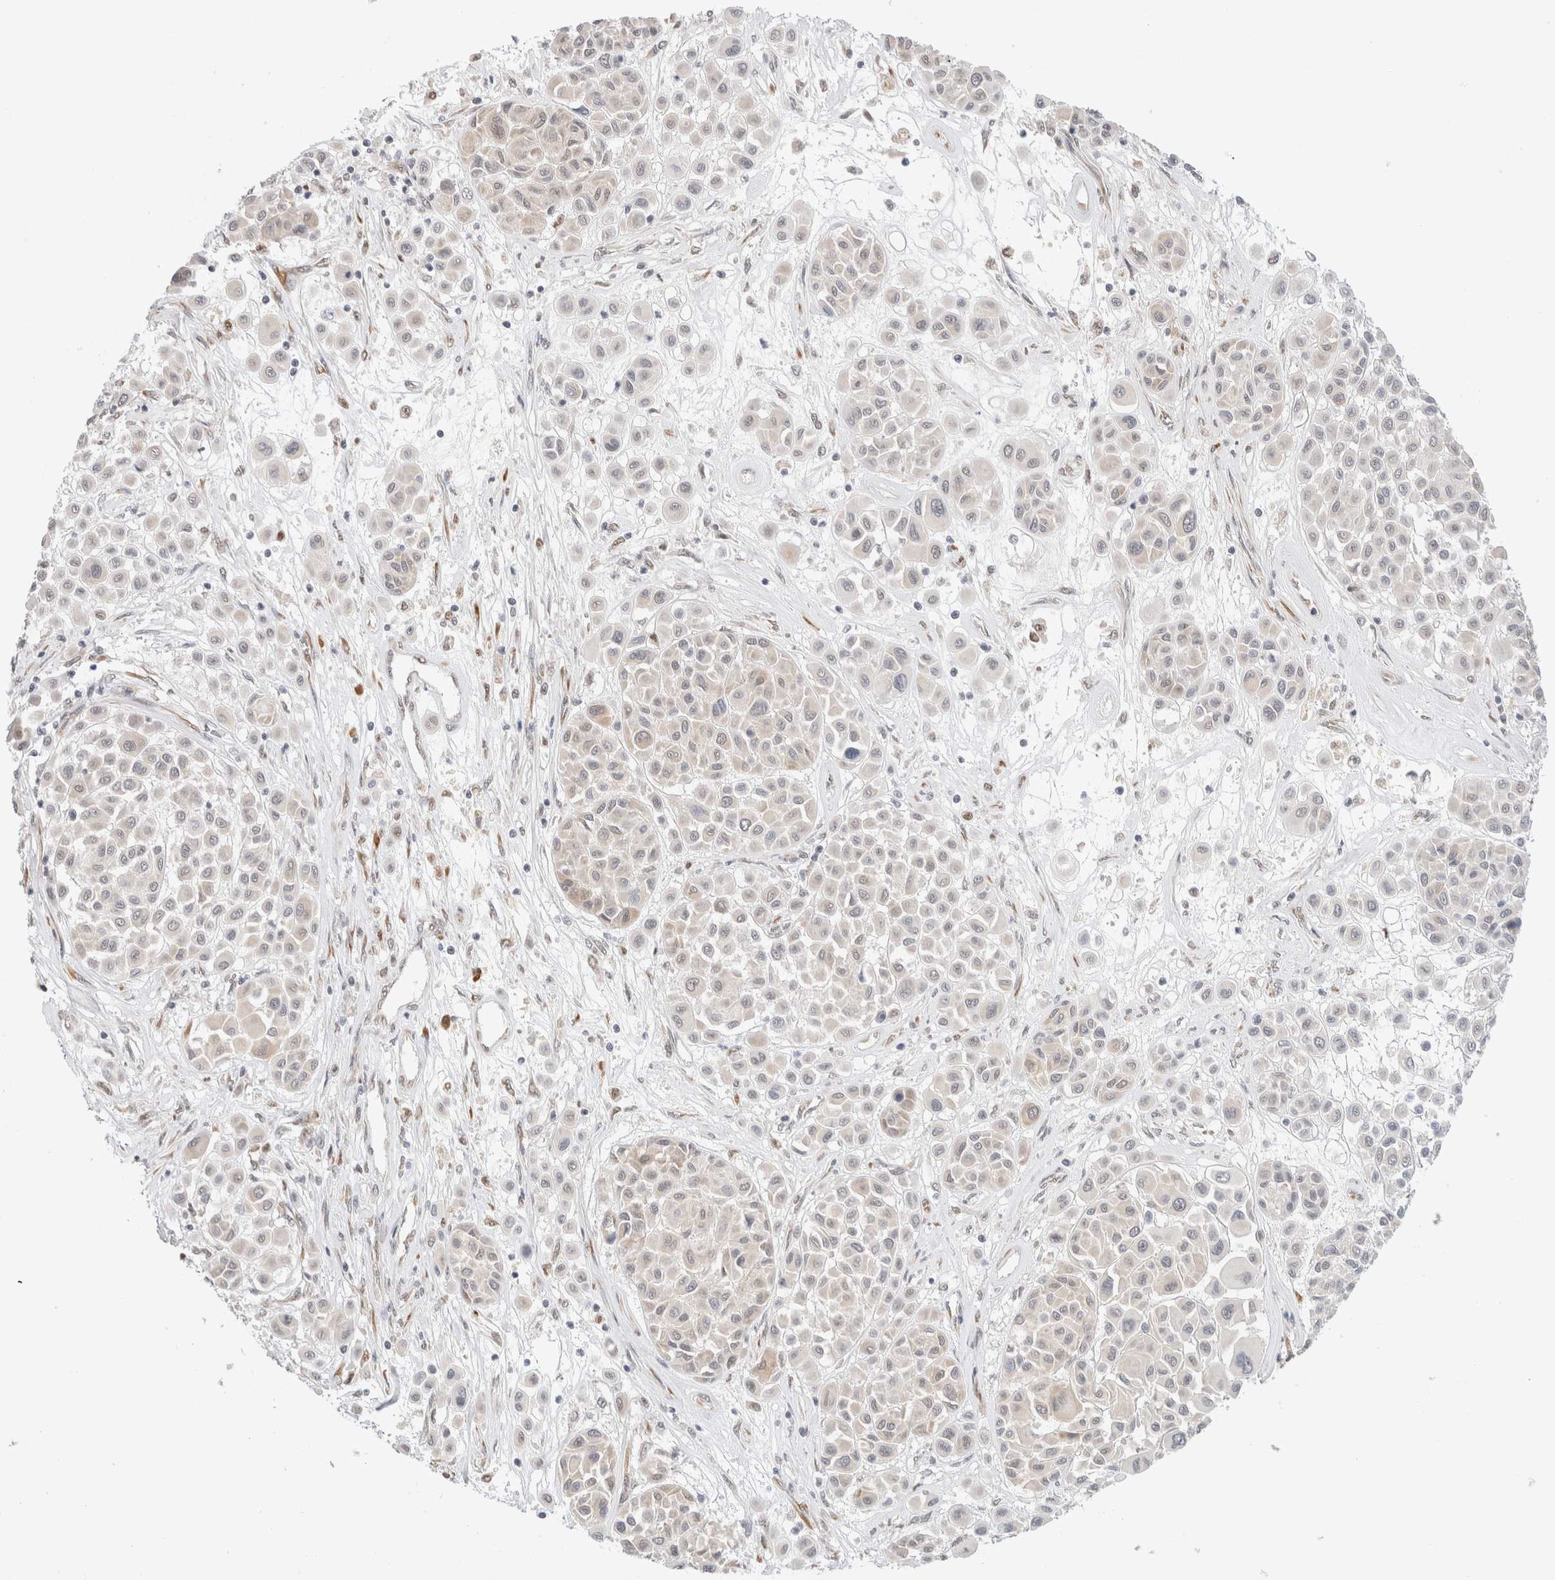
{"staining": {"intensity": "negative", "quantity": "none", "location": "none"}, "tissue": "melanoma", "cell_type": "Tumor cells", "image_type": "cancer", "snomed": [{"axis": "morphology", "description": "Malignant melanoma, Metastatic site"}, {"axis": "topography", "description": "Soft tissue"}], "caption": "Immunohistochemistry (IHC) image of human malignant melanoma (metastatic site) stained for a protein (brown), which demonstrates no expression in tumor cells.", "gene": "HDLBP", "patient": {"sex": "male", "age": 41}}